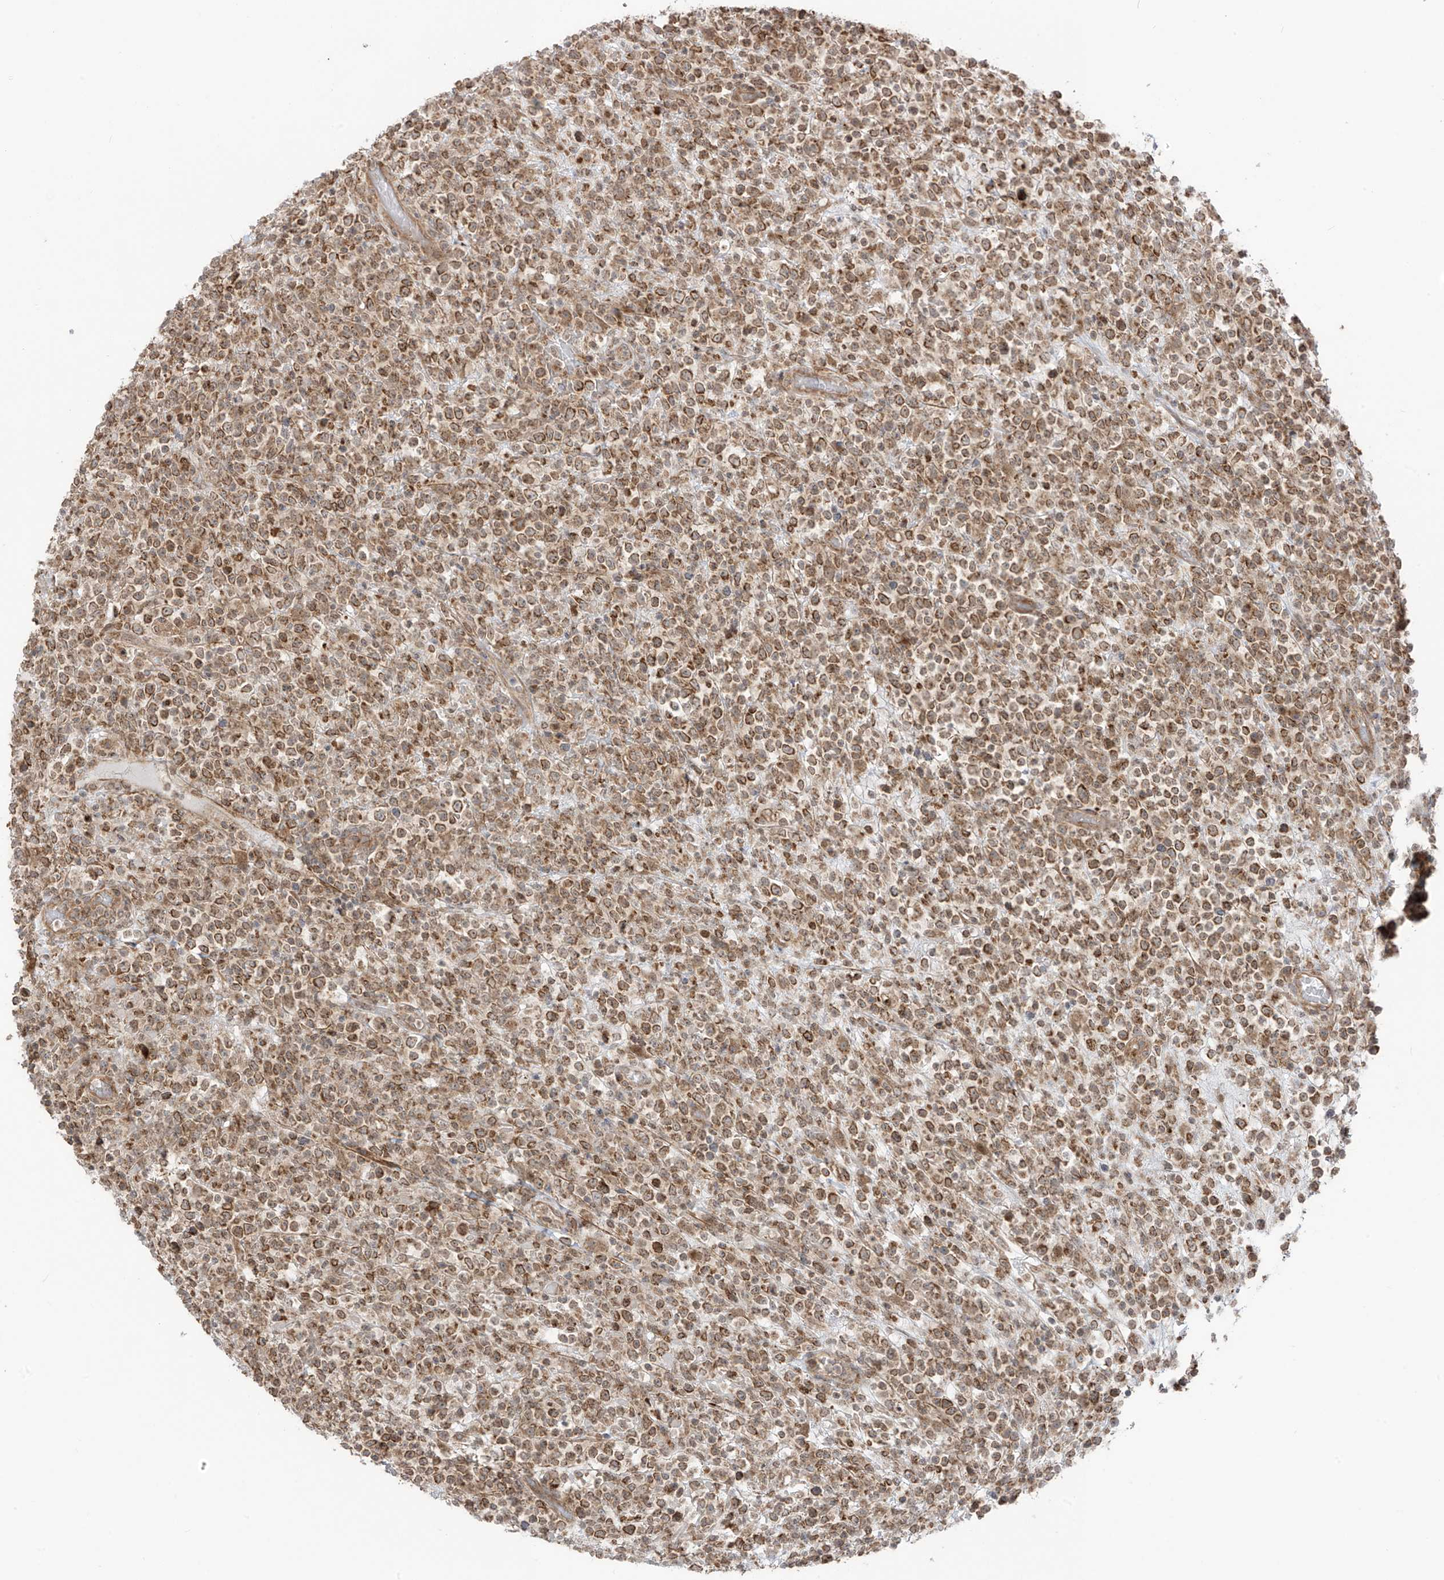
{"staining": {"intensity": "strong", "quantity": ">75%", "location": "cytoplasmic/membranous"}, "tissue": "lymphoma", "cell_type": "Tumor cells", "image_type": "cancer", "snomed": [{"axis": "morphology", "description": "Malignant lymphoma, non-Hodgkin's type, High grade"}, {"axis": "topography", "description": "Colon"}], "caption": "IHC of high-grade malignant lymphoma, non-Hodgkin's type shows high levels of strong cytoplasmic/membranous staining in approximately >75% of tumor cells.", "gene": "PDE11A", "patient": {"sex": "female", "age": 53}}